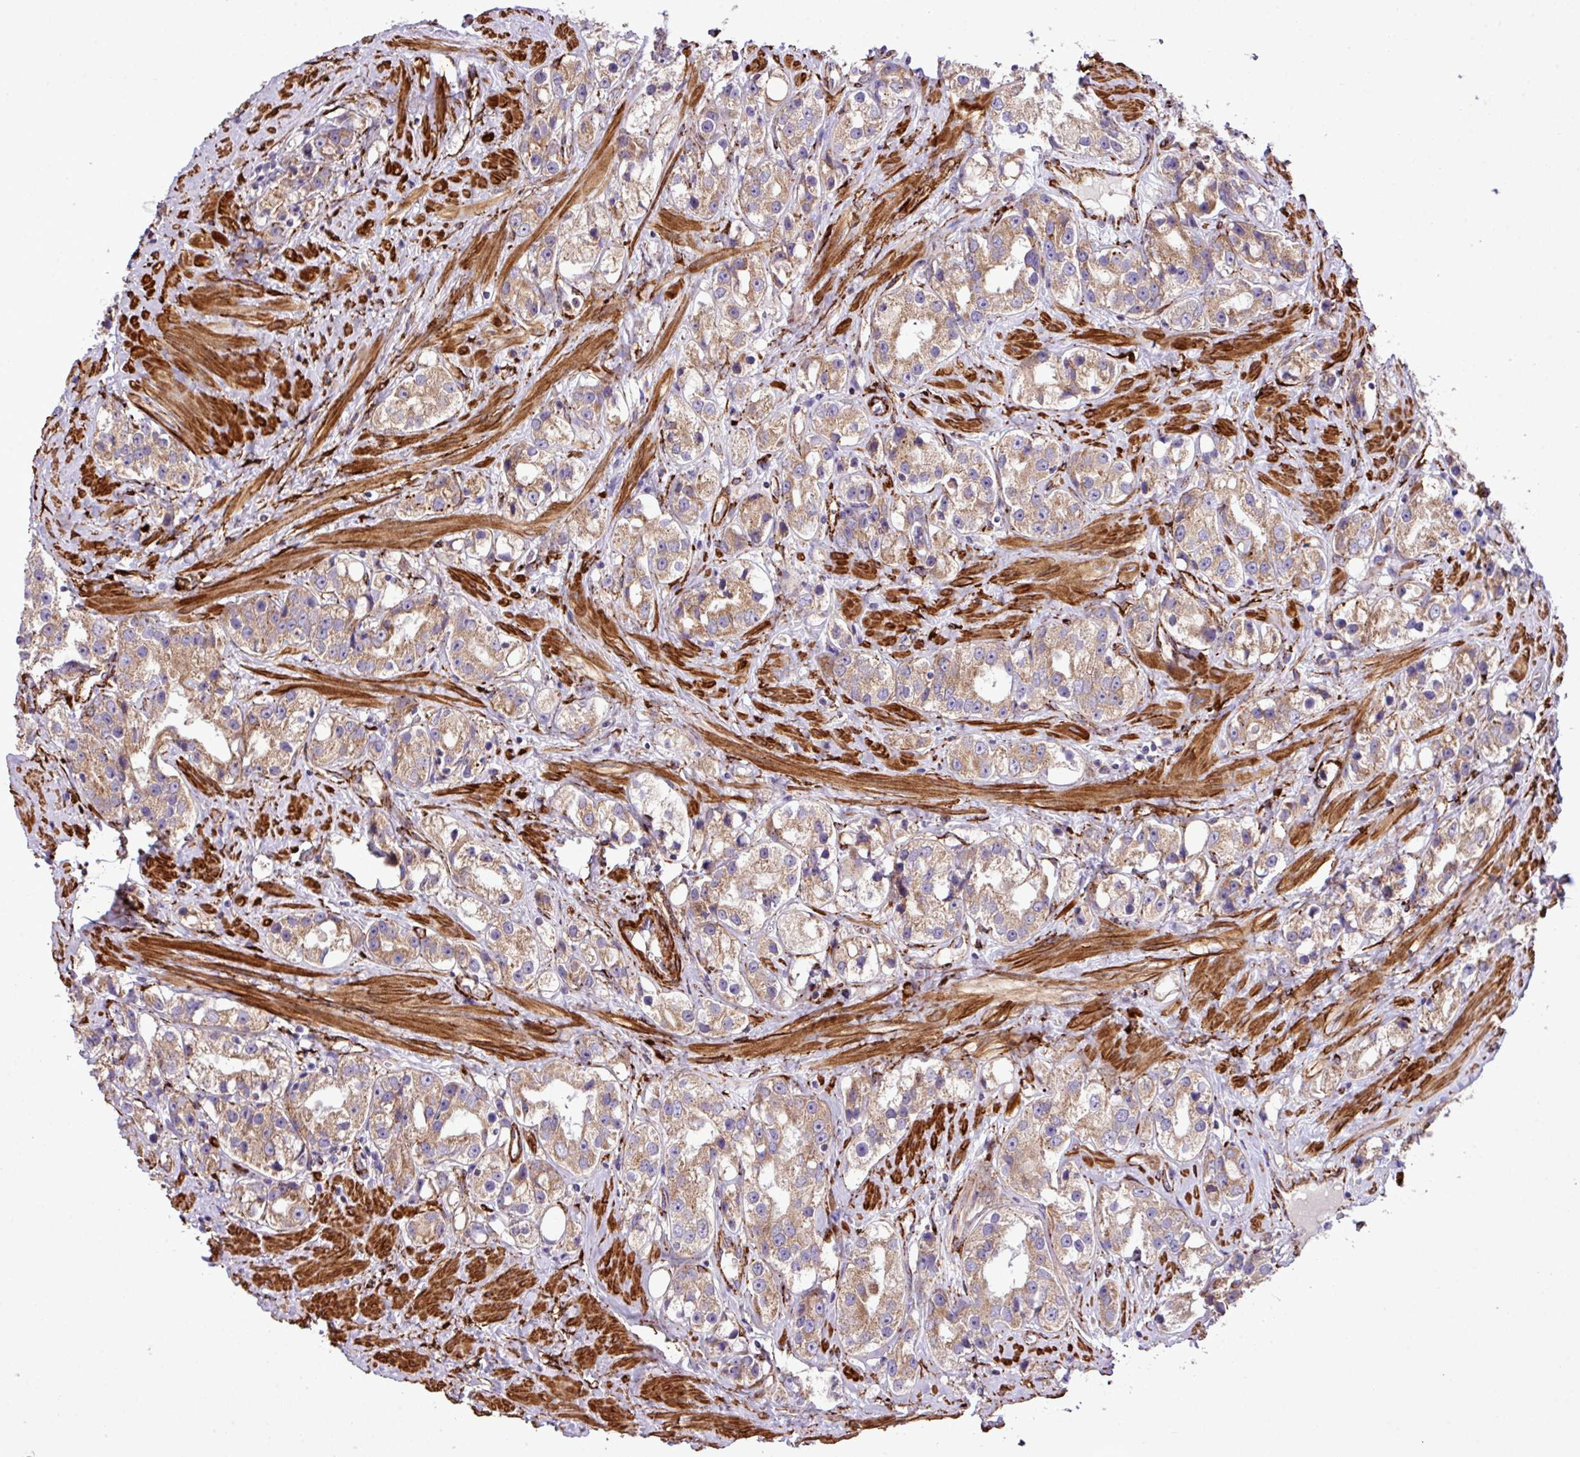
{"staining": {"intensity": "moderate", "quantity": ">75%", "location": "cytoplasmic/membranous"}, "tissue": "prostate cancer", "cell_type": "Tumor cells", "image_type": "cancer", "snomed": [{"axis": "morphology", "description": "Adenocarcinoma, NOS"}, {"axis": "topography", "description": "Prostate"}], "caption": "Immunohistochemical staining of prostate cancer (adenocarcinoma) exhibits medium levels of moderate cytoplasmic/membranous protein staining in approximately >75% of tumor cells. Using DAB (brown) and hematoxylin (blue) stains, captured at high magnification using brightfield microscopy.", "gene": "FAM47E", "patient": {"sex": "male", "age": 79}}